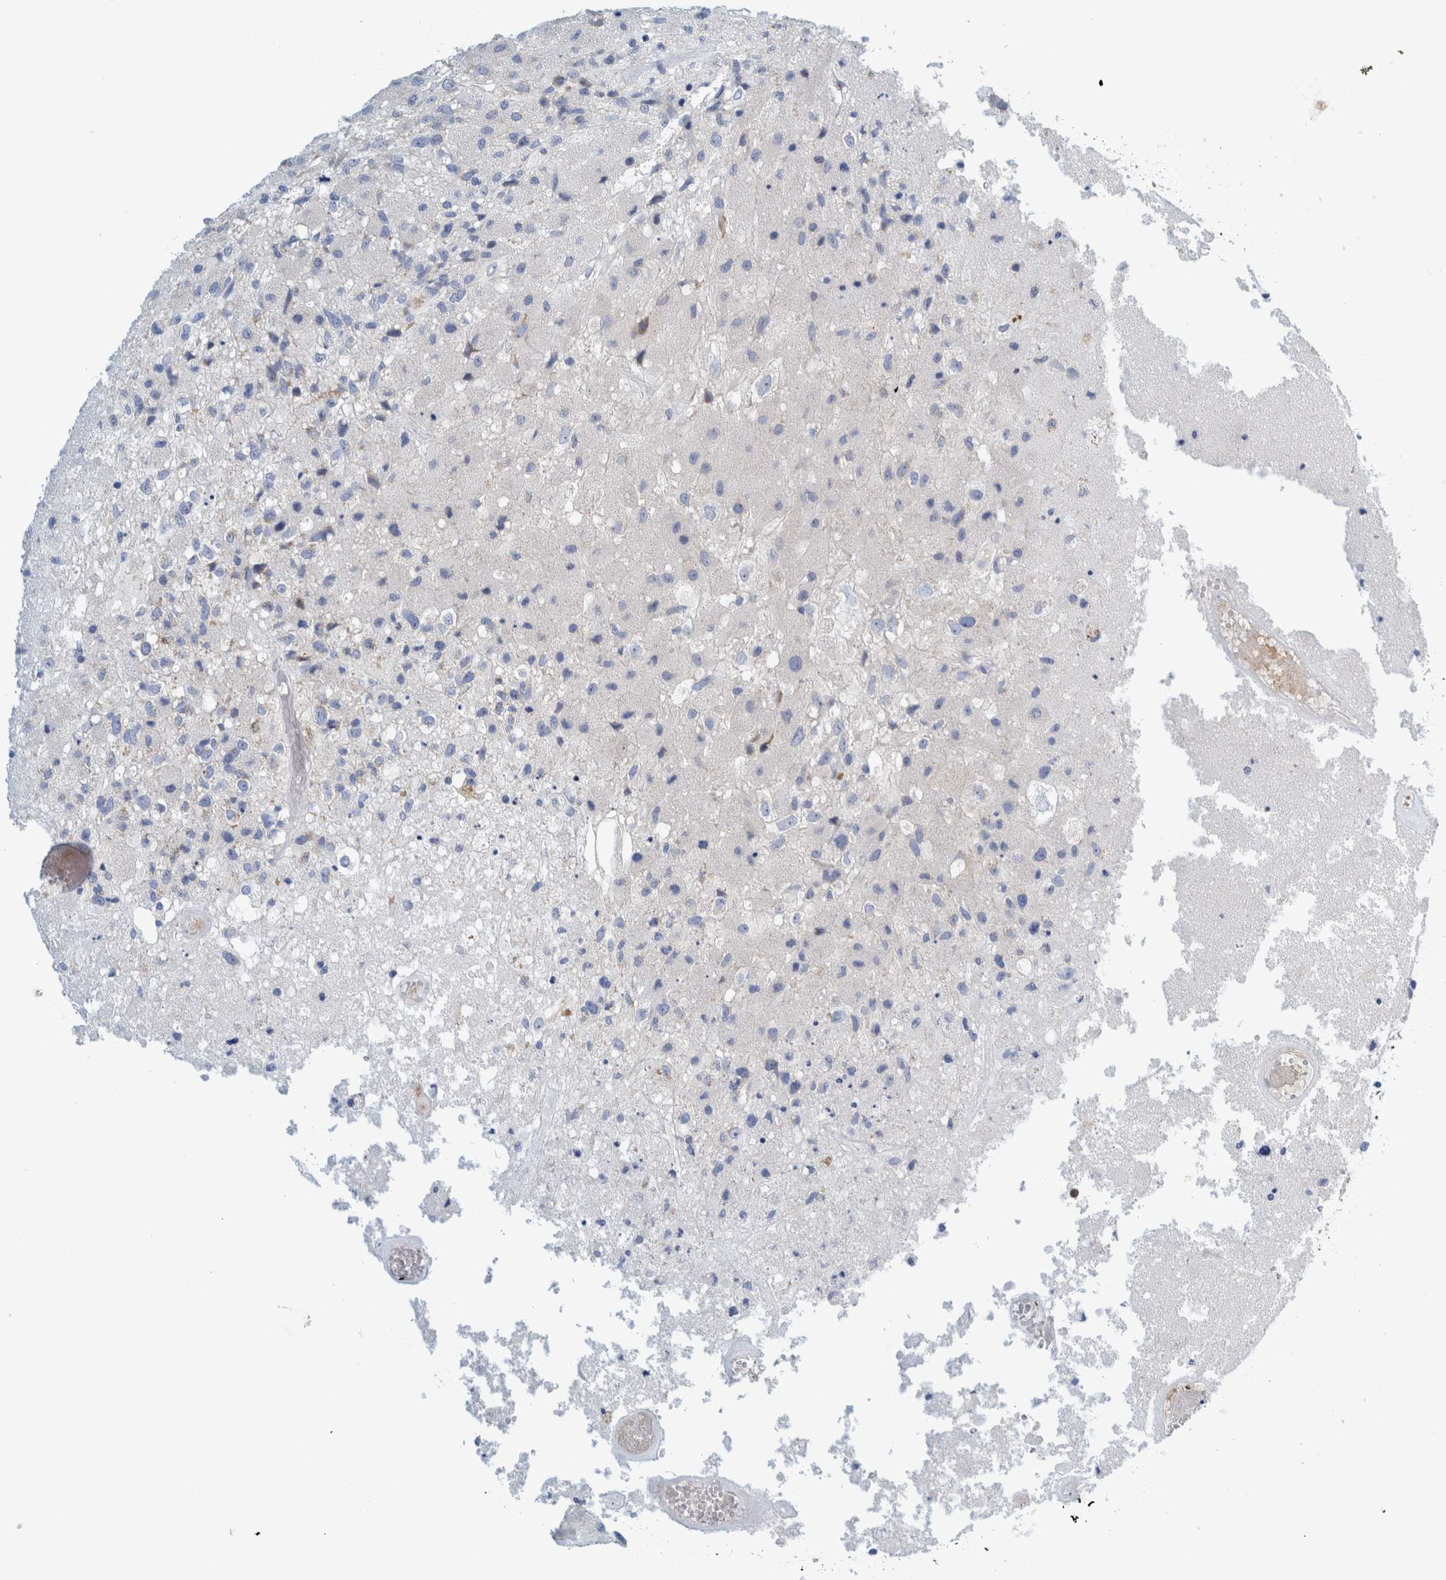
{"staining": {"intensity": "negative", "quantity": "none", "location": "none"}, "tissue": "glioma", "cell_type": "Tumor cells", "image_type": "cancer", "snomed": [{"axis": "morphology", "description": "Normal tissue, NOS"}, {"axis": "morphology", "description": "Glioma, malignant, High grade"}, {"axis": "topography", "description": "Cerebral cortex"}], "caption": "IHC image of malignant glioma (high-grade) stained for a protein (brown), which reveals no staining in tumor cells.", "gene": "ZNF324B", "patient": {"sex": "male", "age": 77}}